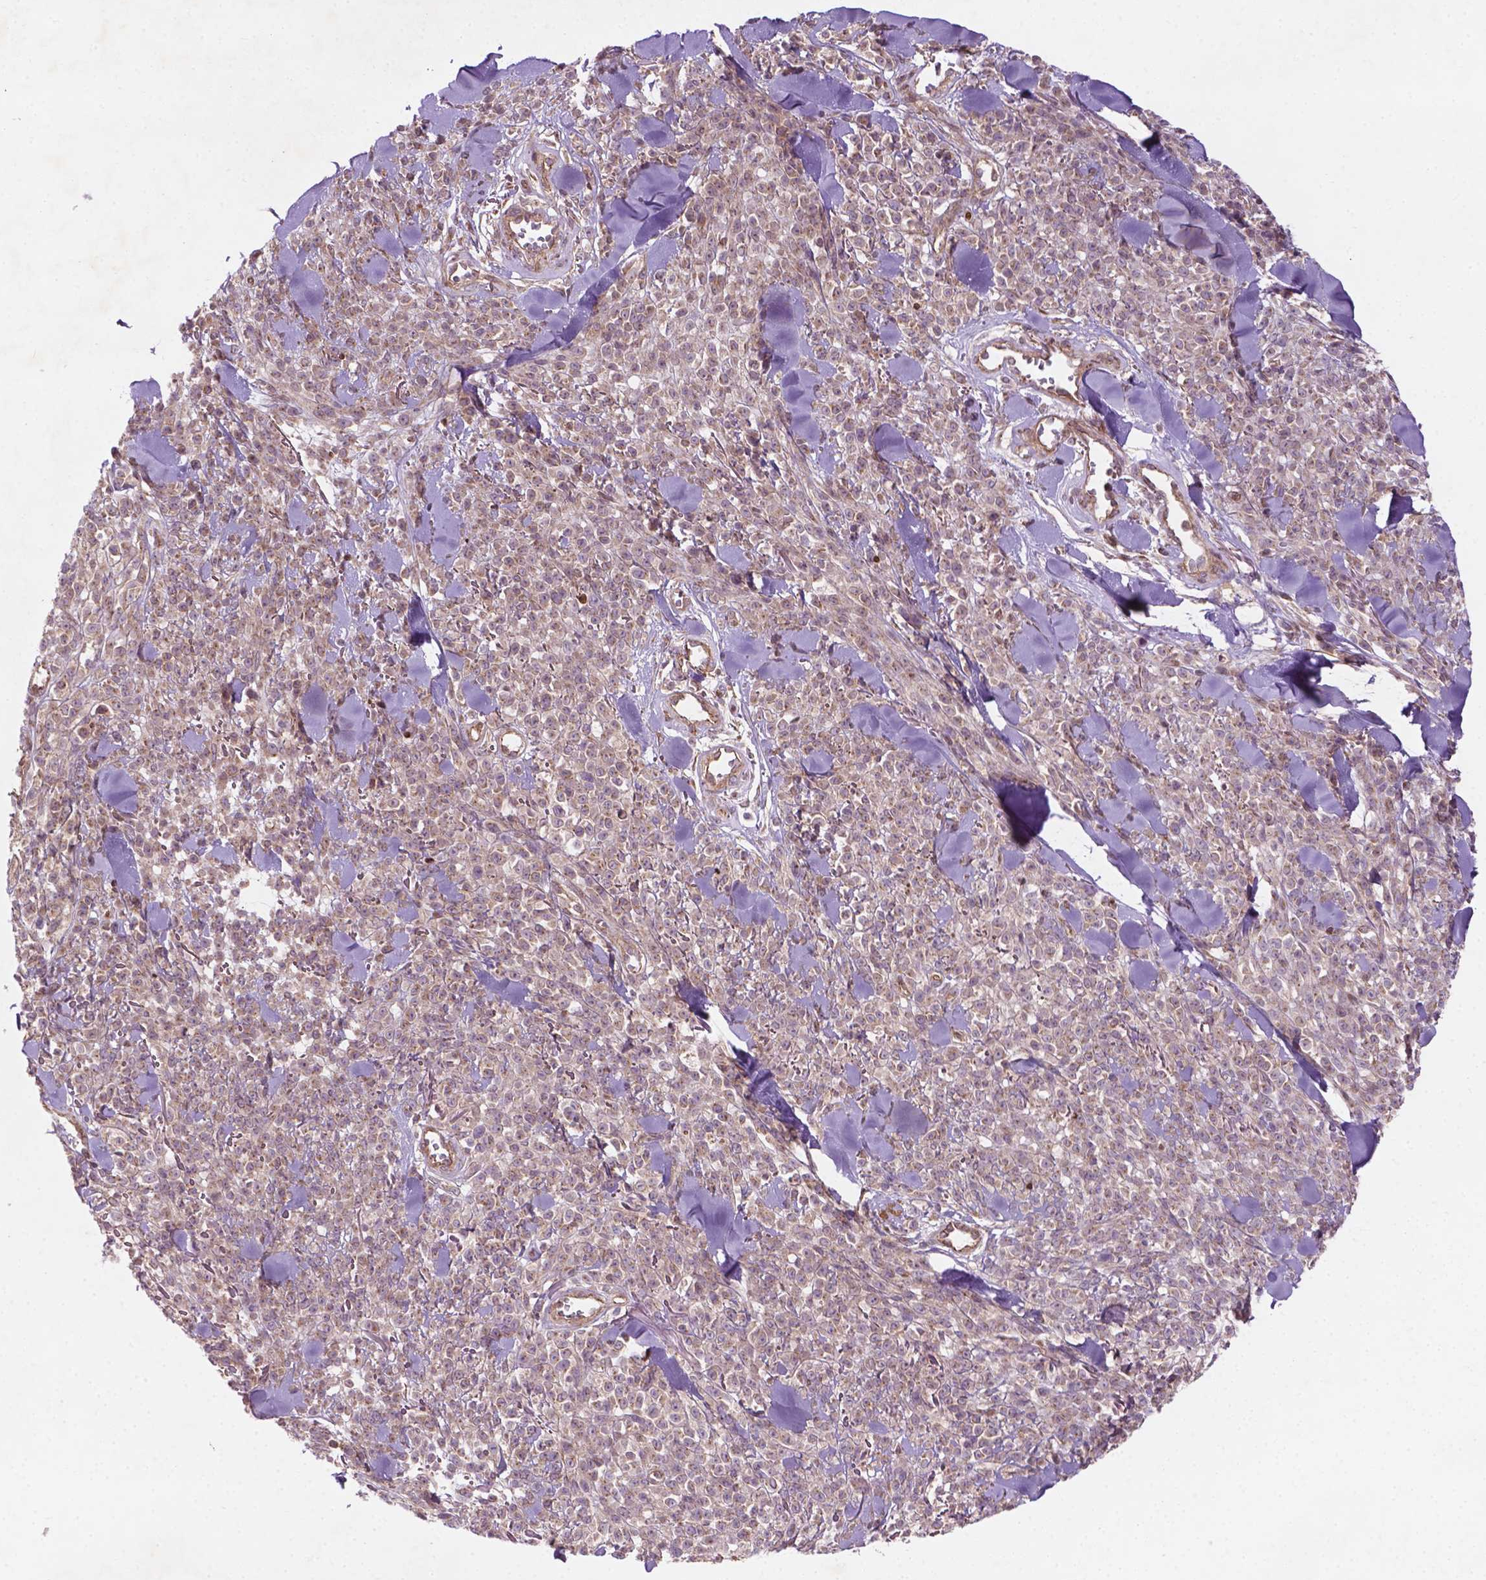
{"staining": {"intensity": "weak", "quantity": "<25%", "location": "cytoplasmic/membranous"}, "tissue": "melanoma", "cell_type": "Tumor cells", "image_type": "cancer", "snomed": [{"axis": "morphology", "description": "Malignant melanoma, NOS"}, {"axis": "topography", "description": "Skin"}, {"axis": "topography", "description": "Skin of trunk"}], "caption": "Protein analysis of malignant melanoma shows no significant positivity in tumor cells.", "gene": "TCHP", "patient": {"sex": "male", "age": 74}}